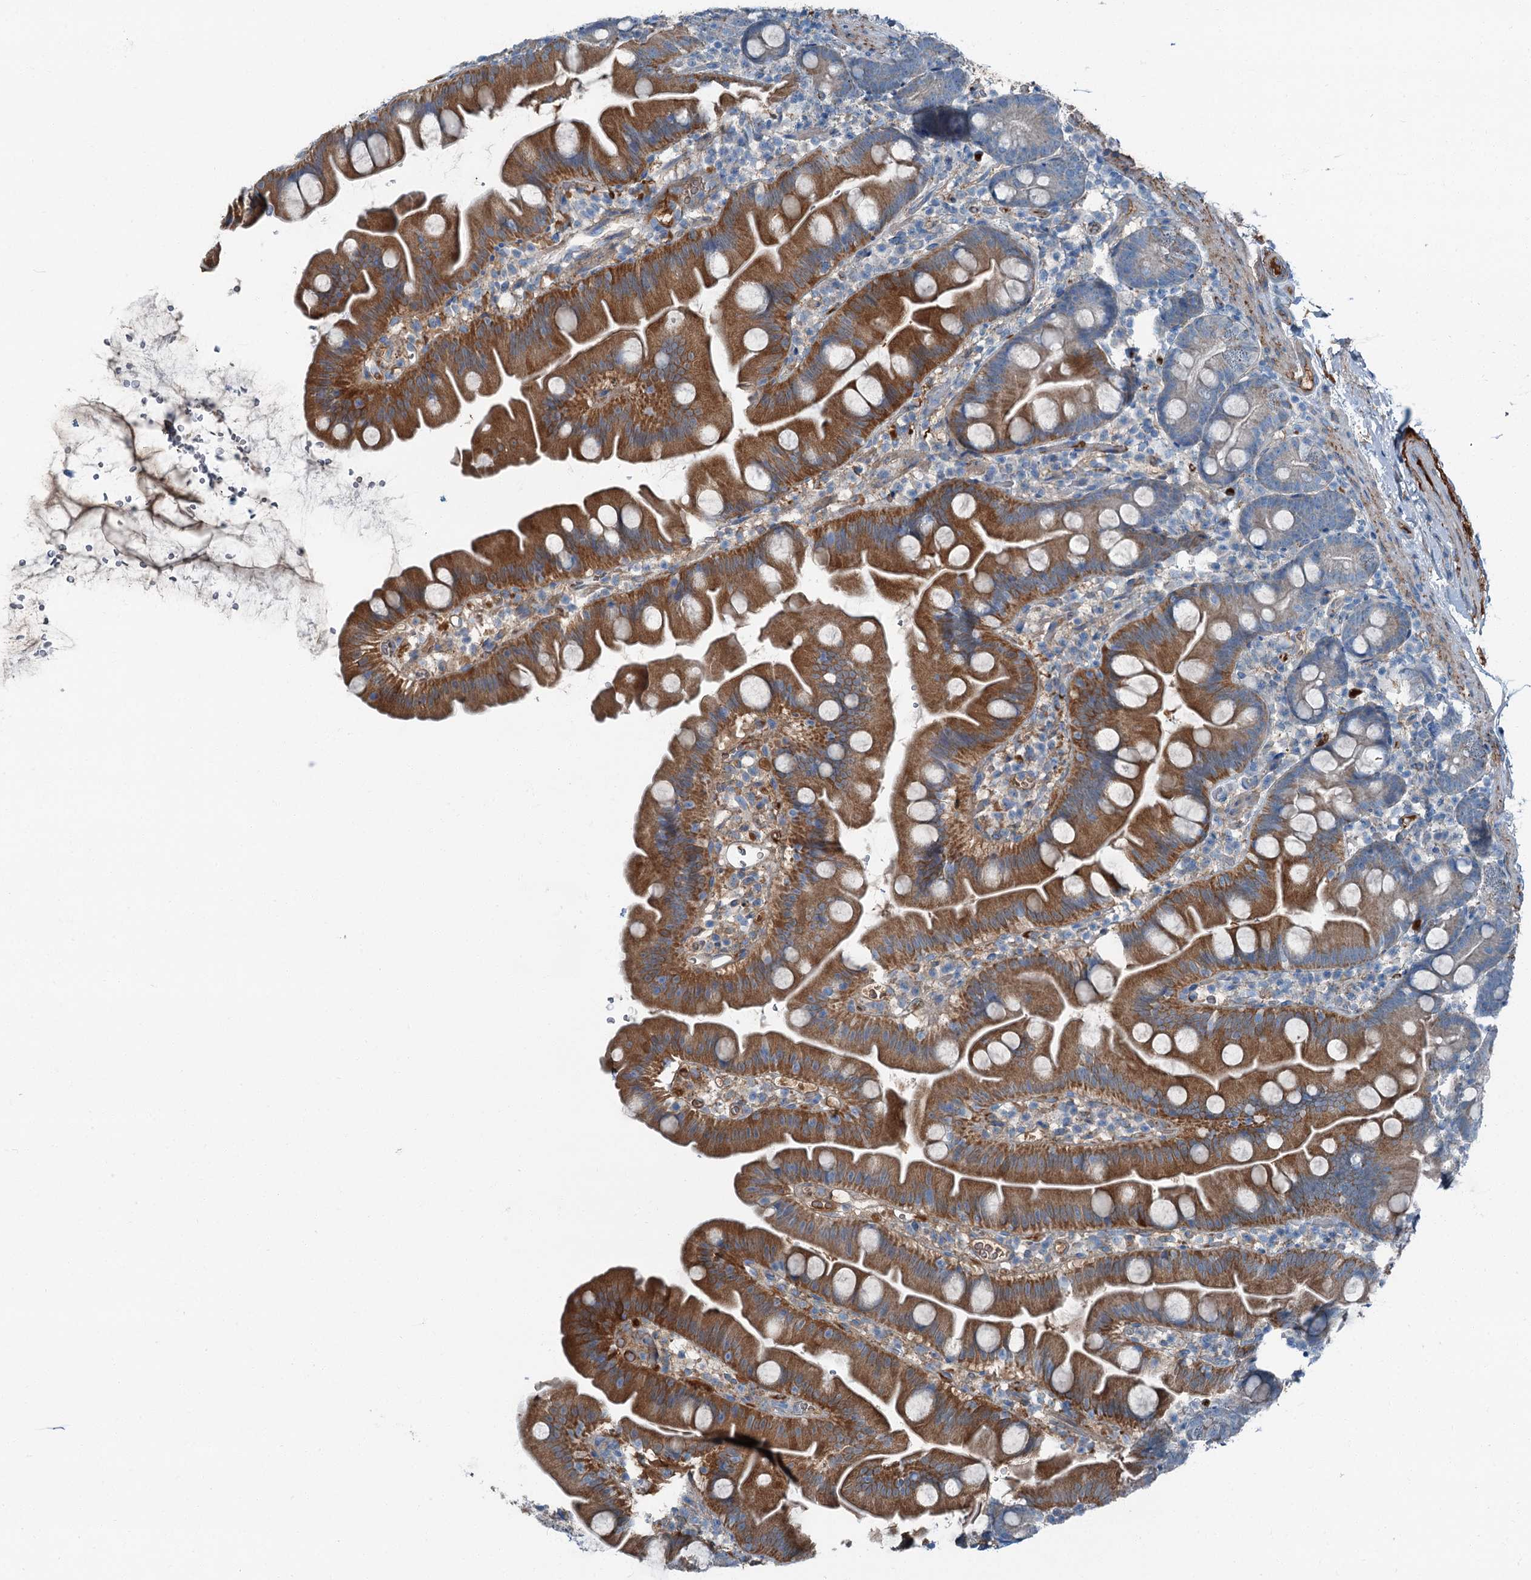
{"staining": {"intensity": "moderate", "quantity": "25%-75%", "location": "cytoplasmic/membranous"}, "tissue": "small intestine", "cell_type": "Glandular cells", "image_type": "normal", "snomed": [{"axis": "morphology", "description": "Normal tissue, NOS"}, {"axis": "topography", "description": "Small intestine"}], "caption": "Glandular cells display moderate cytoplasmic/membranous staining in about 25%-75% of cells in unremarkable small intestine.", "gene": "AXL", "patient": {"sex": "female", "age": 68}}